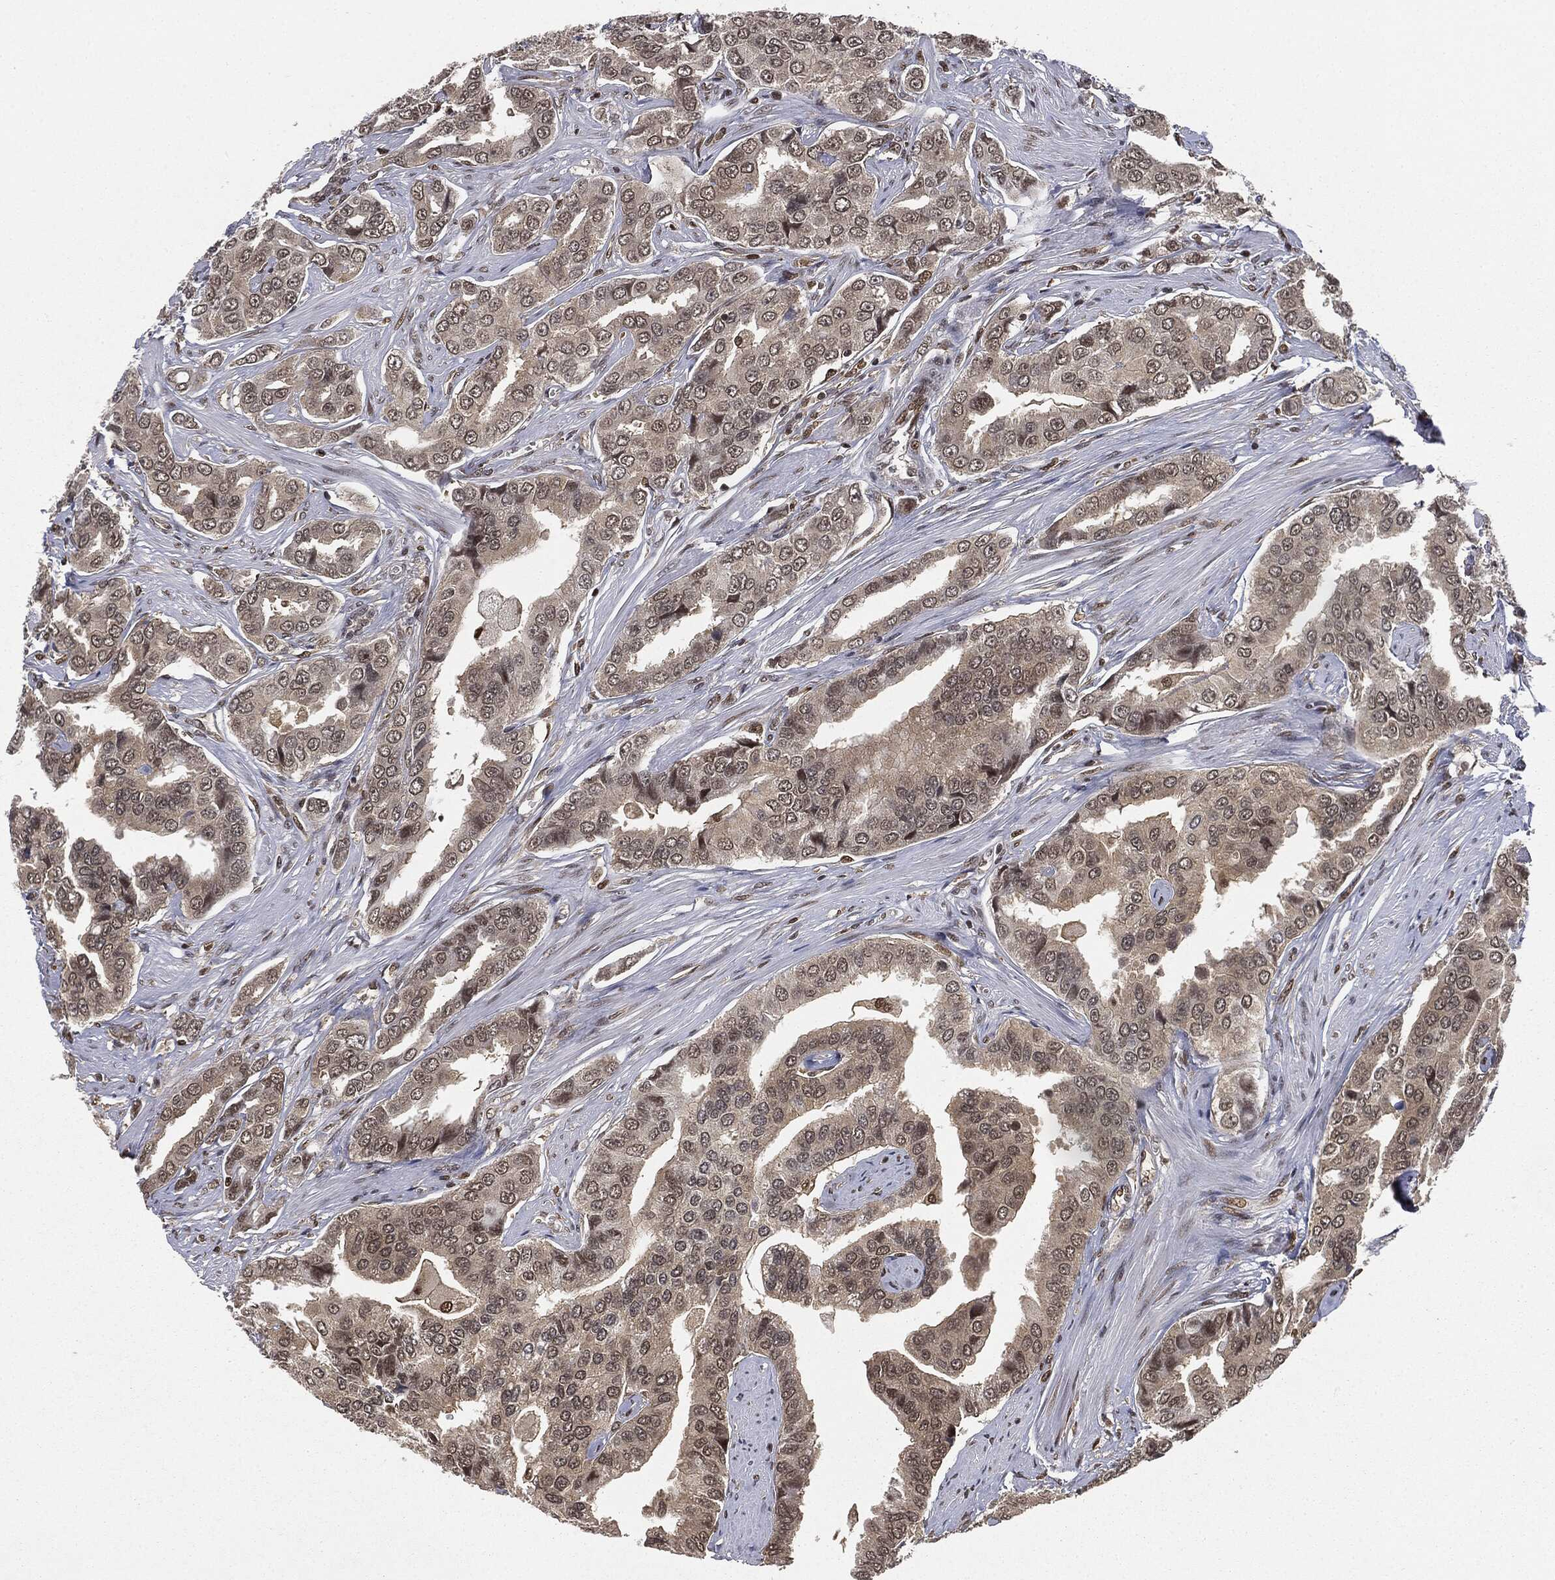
{"staining": {"intensity": "moderate", "quantity": "<25%", "location": "nuclear"}, "tissue": "prostate cancer", "cell_type": "Tumor cells", "image_type": "cancer", "snomed": [{"axis": "morphology", "description": "Adenocarcinoma, NOS"}, {"axis": "topography", "description": "Prostate and seminal vesicle, NOS"}, {"axis": "topography", "description": "Prostate"}], "caption": "Moderate nuclear expression for a protein is appreciated in approximately <25% of tumor cells of adenocarcinoma (prostate) using immunohistochemistry.", "gene": "TBC1D22A", "patient": {"sex": "male", "age": 69}}